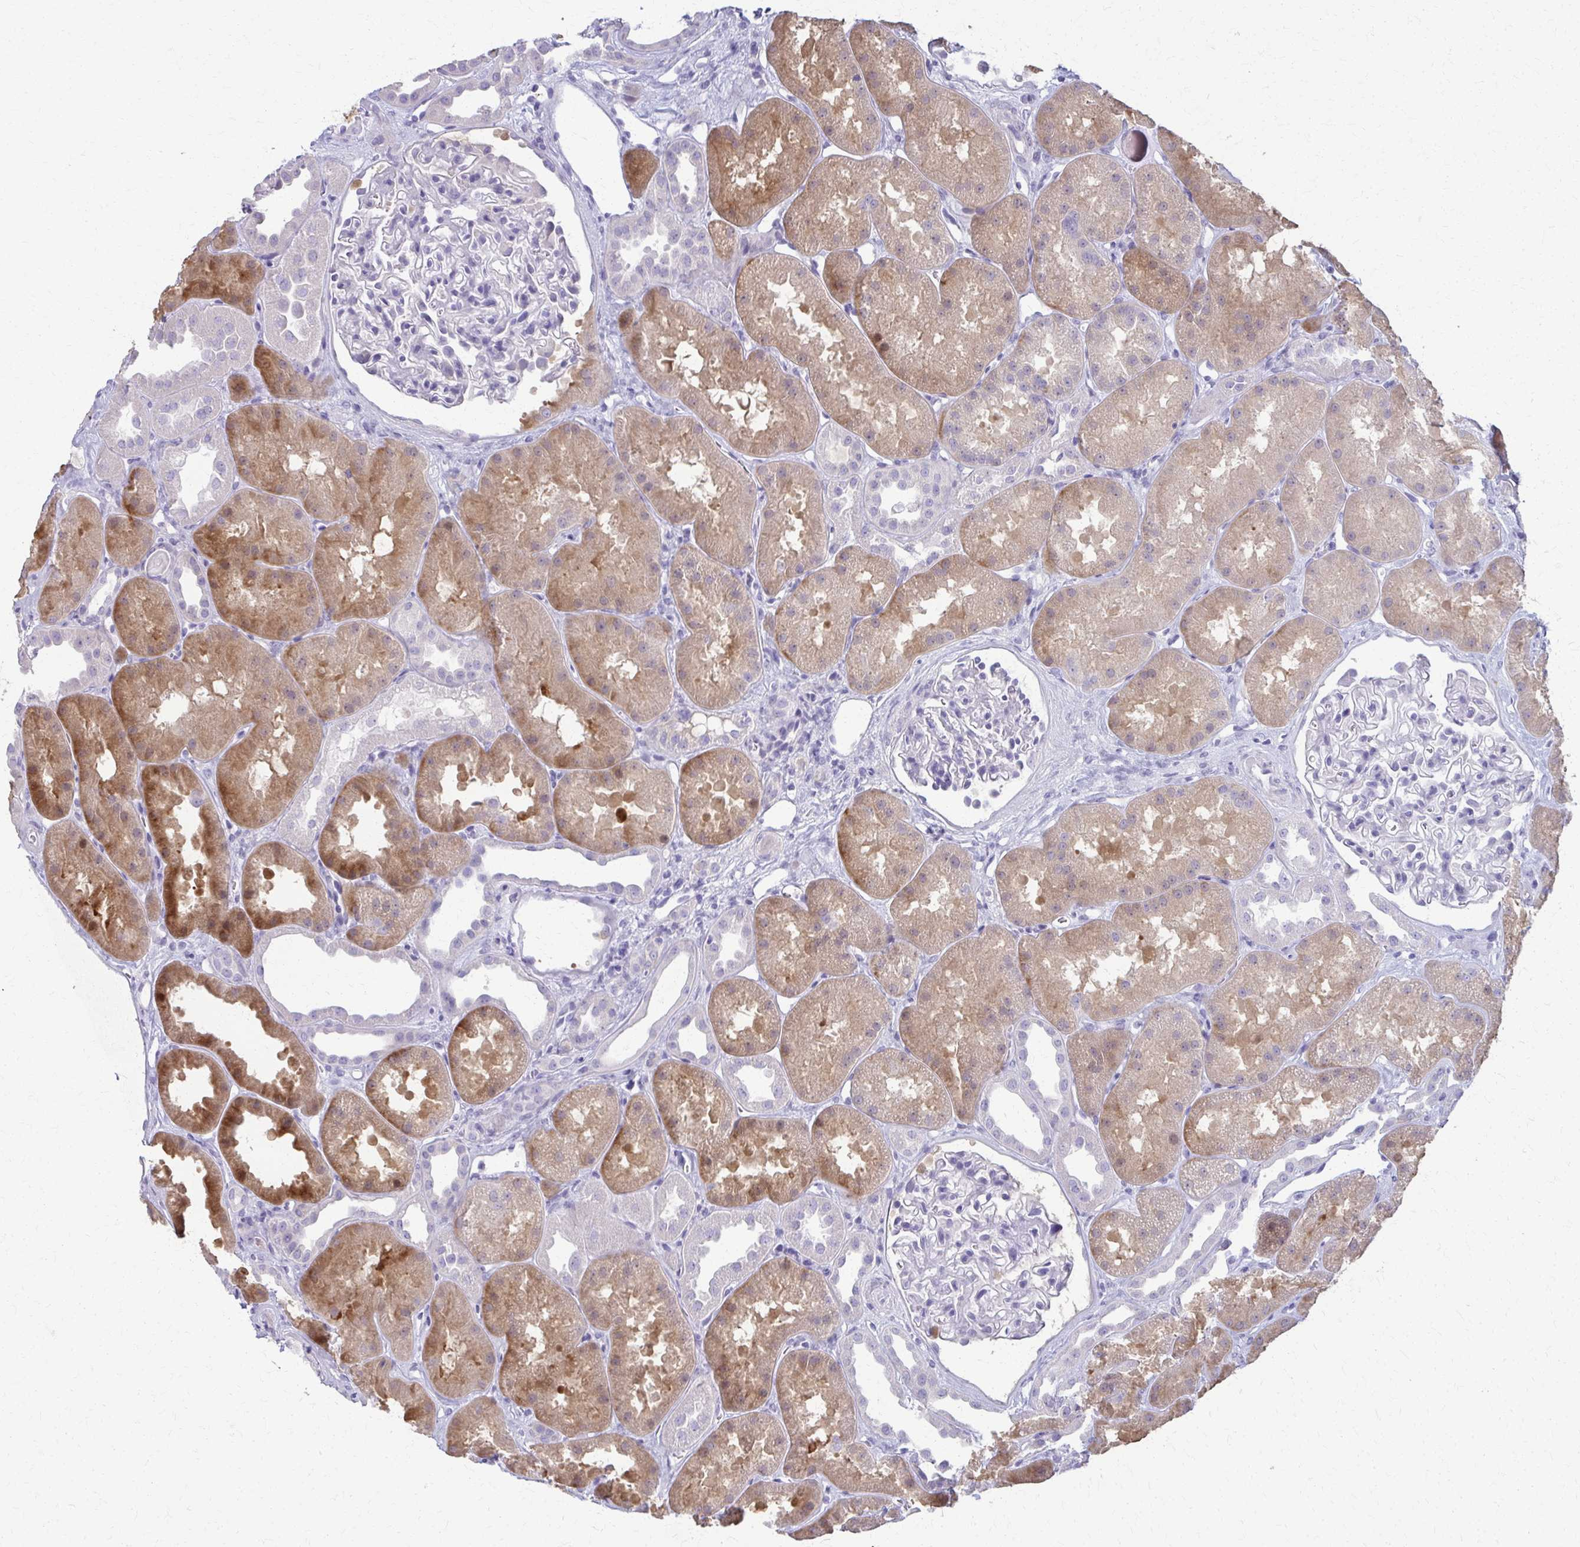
{"staining": {"intensity": "negative", "quantity": "none", "location": "none"}, "tissue": "kidney", "cell_type": "Cells in glomeruli", "image_type": "normal", "snomed": [{"axis": "morphology", "description": "Normal tissue, NOS"}, {"axis": "topography", "description": "Kidney"}], "caption": "This histopathology image is of normal kidney stained with immunohistochemistry to label a protein in brown with the nuclei are counter-stained blue. There is no staining in cells in glomeruli. Nuclei are stained in blue.", "gene": "ENSG00000275249", "patient": {"sex": "male", "age": 61}}